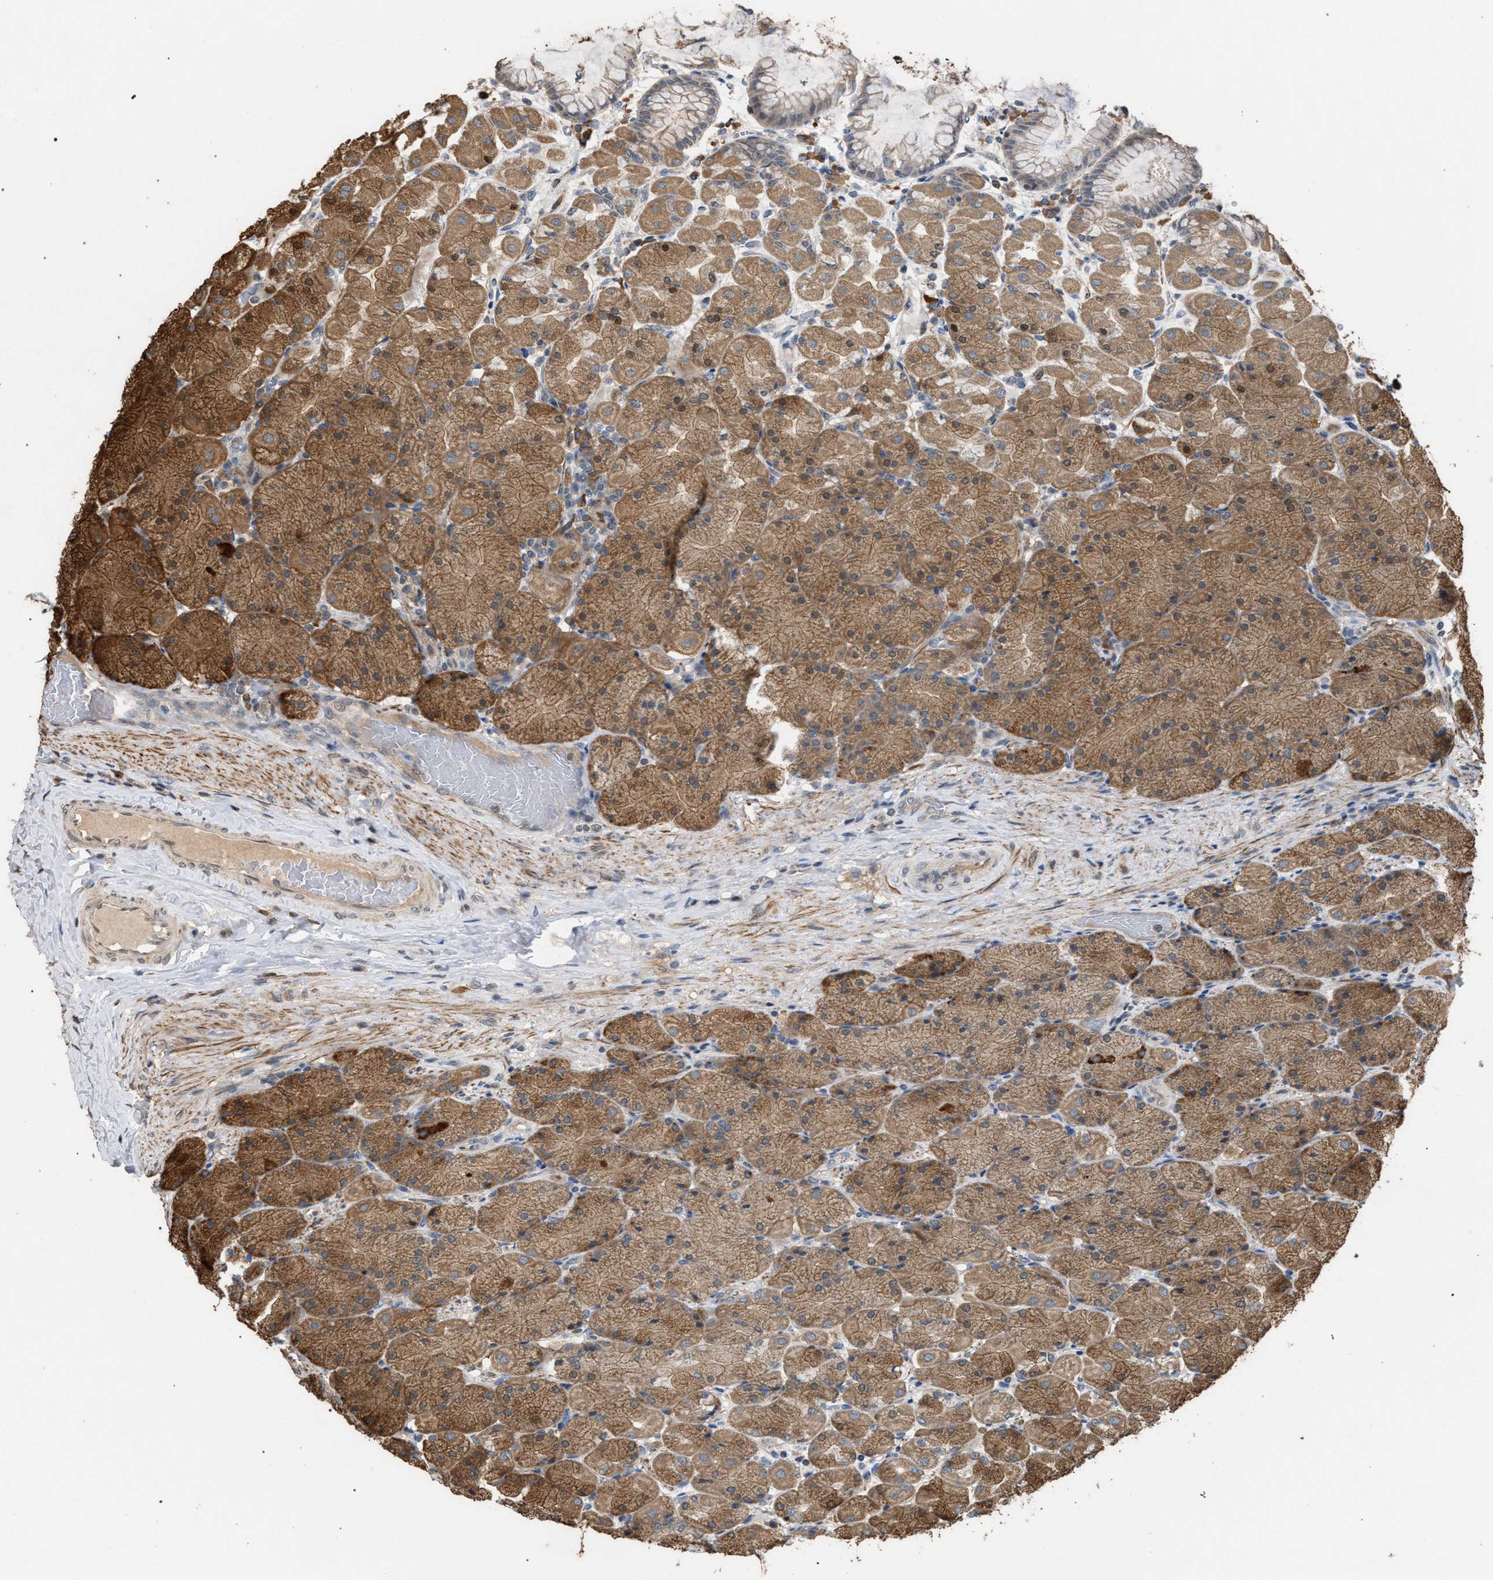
{"staining": {"intensity": "moderate", "quantity": ">75%", "location": "cytoplasmic/membranous"}, "tissue": "stomach", "cell_type": "Glandular cells", "image_type": "normal", "snomed": [{"axis": "morphology", "description": "Normal tissue, NOS"}, {"axis": "topography", "description": "Stomach, upper"}], "caption": "An immunohistochemistry image of normal tissue is shown. Protein staining in brown shows moderate cytoplasmic/membranous positivity in stomach within glandular cells.", "gene": "NAA35", "patient": {"sex": "female", "age": 56}}